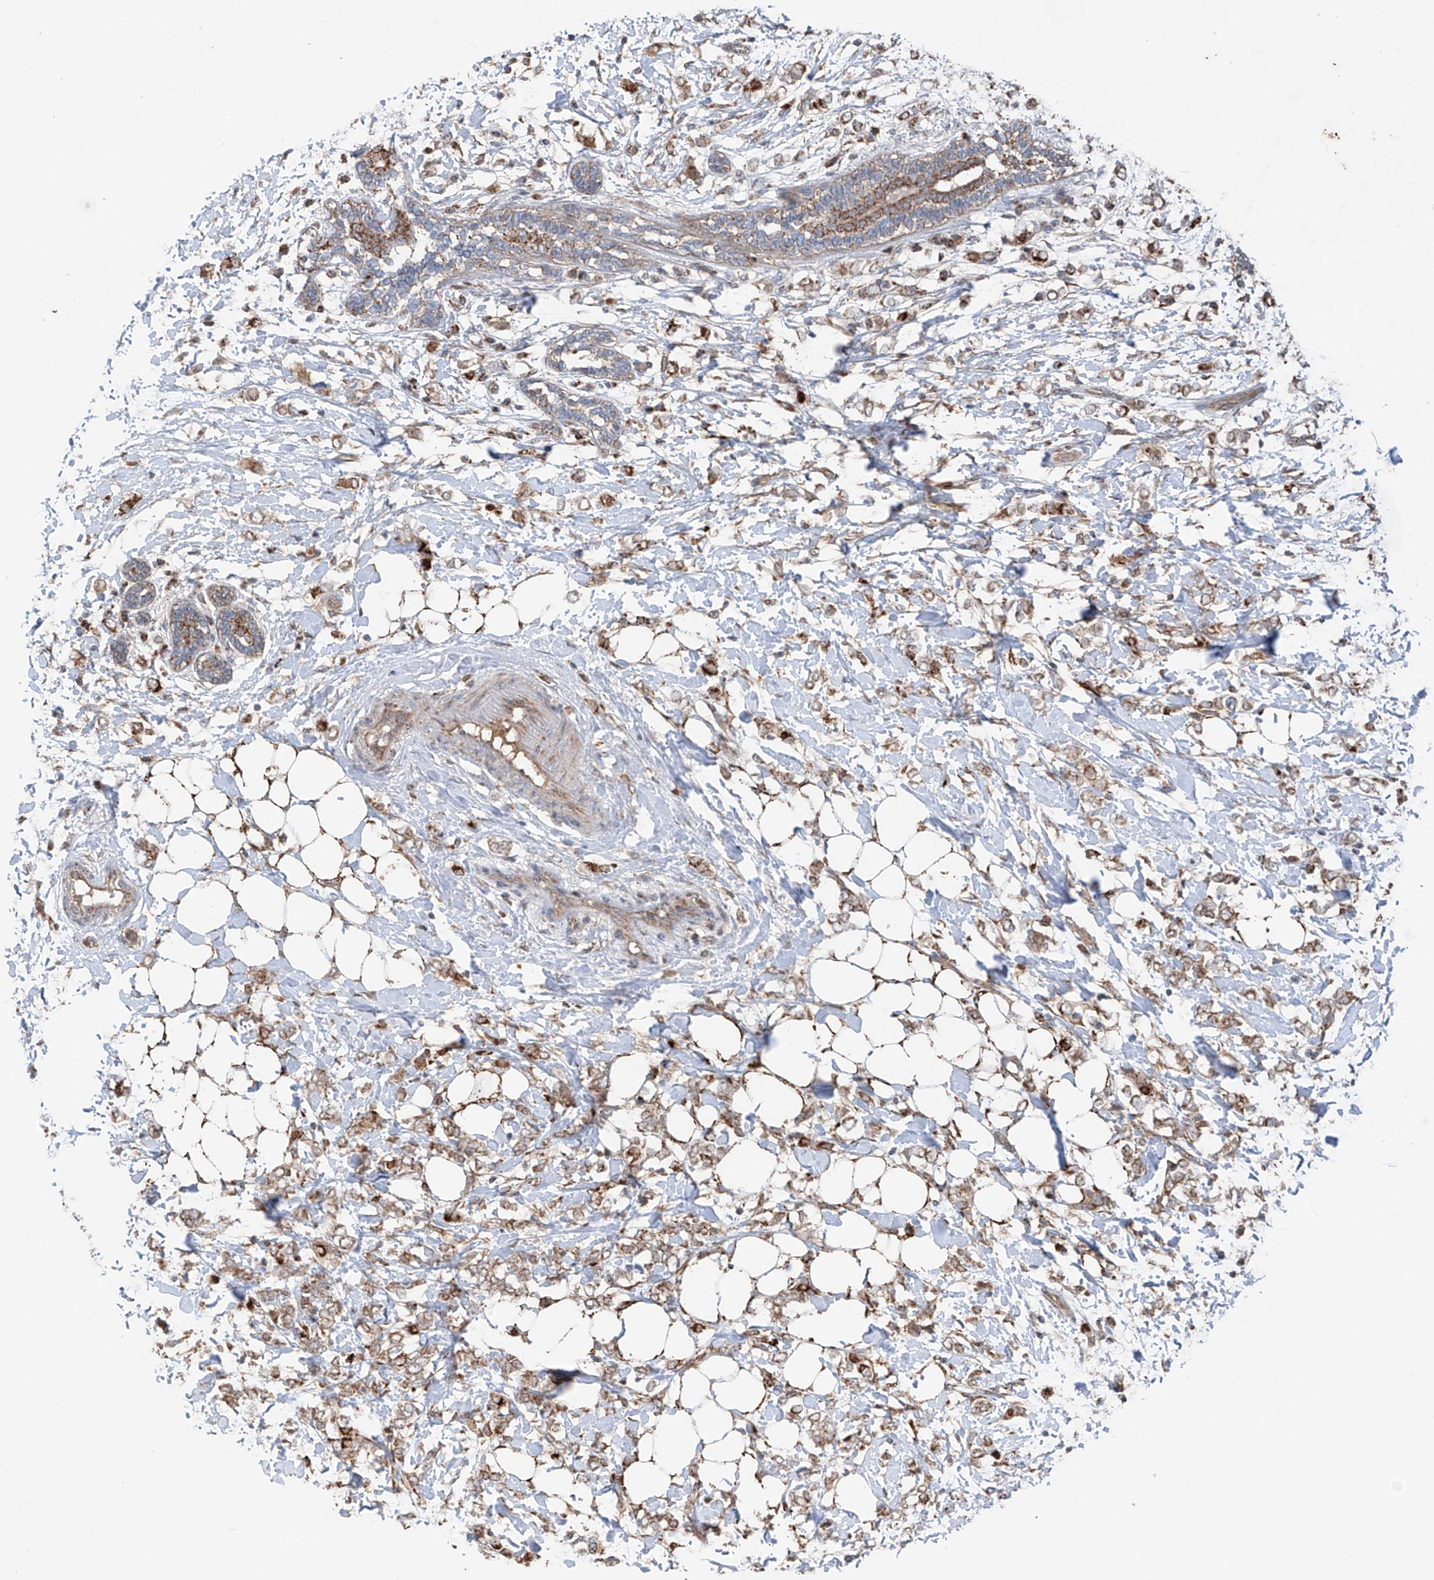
{"staining": {"intensity": "weak", "quantity": ">75%", "location": "cytoplasmic/membranous"}, "tissue": "breast cancer", "cell_type": "Tumor cells", "image_type": "cancer", "snomed": [{"axis": "morphology", "description": "Normal tissue, NOS"}, {"axis": "morphology", "description": "Lobular carcinoma"}, {"axis": "topography", "description": "Breast"}], "caption": "Breast cancer tissue shows weak cytoplasmic/membranous staining in approximately >75% of tumor cells", "gene": "SAMD3", "patient": {"sex": "female", "age": 47}}